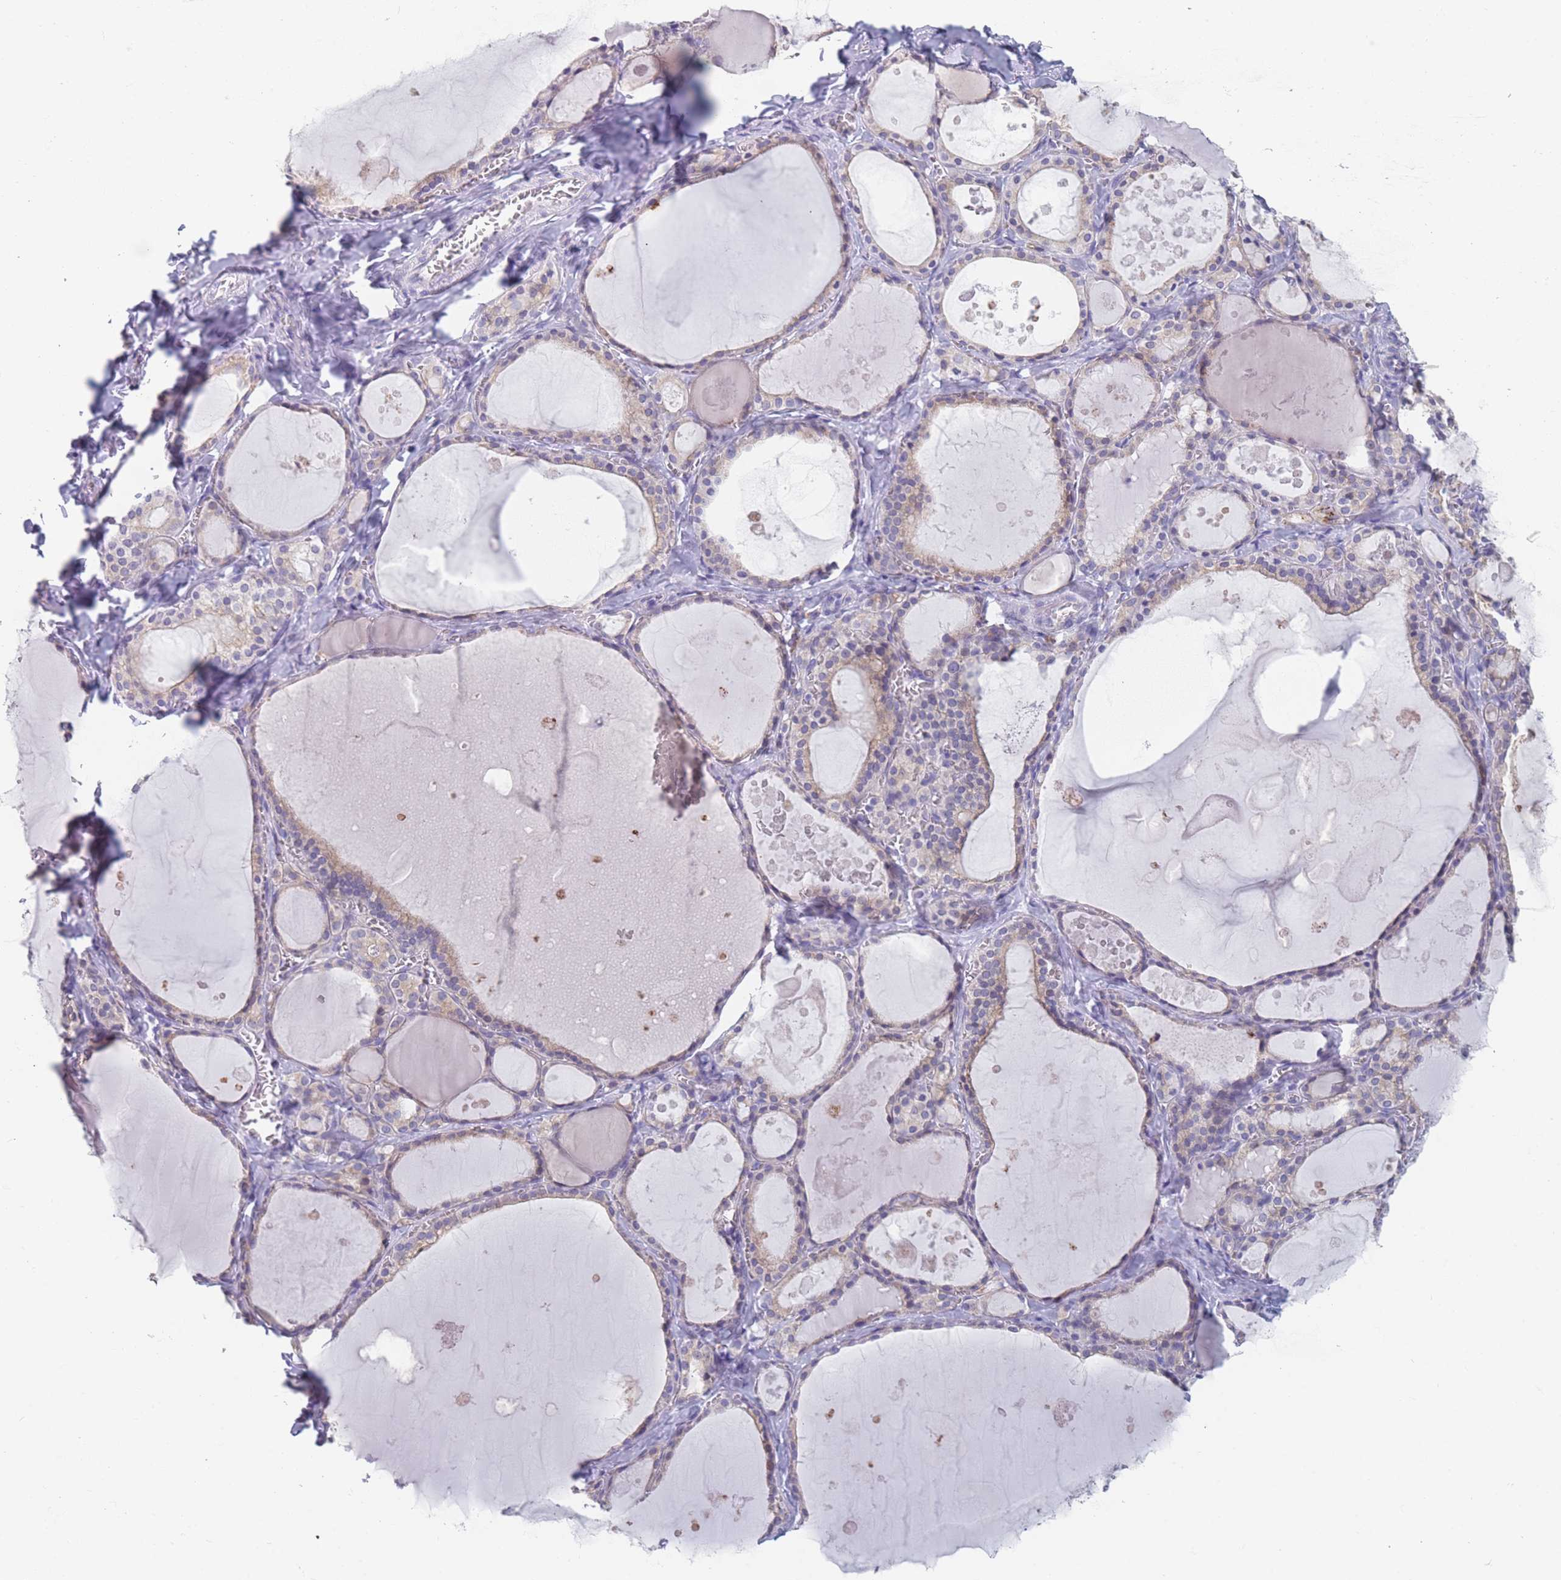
{"staining": {"intensity": "strong", "quantity": "25%-75%", "location": "cytoplasmic/membranous"}, "tissue": "thyroid gland", "cell_type": "Glandular cells", "image_type": "normal", "snomed": [{"axis": "morphology", "description": "Normal tissue, NOS"}, {"axis": "topography", "description": "Thyroid gland"}], "caption": "Protein analysis of unremarkable thyroid gland shows strong cytoplasmic/membranous staining in approximately 25%-75% of glandular cells. The protein of interest is stained brown, and the nuclei are stained in blue (DAB IHC with brightfield microscopy, high magnification).", "gene": "TMED10", "patient": {"sex": "male", "age": 56}}